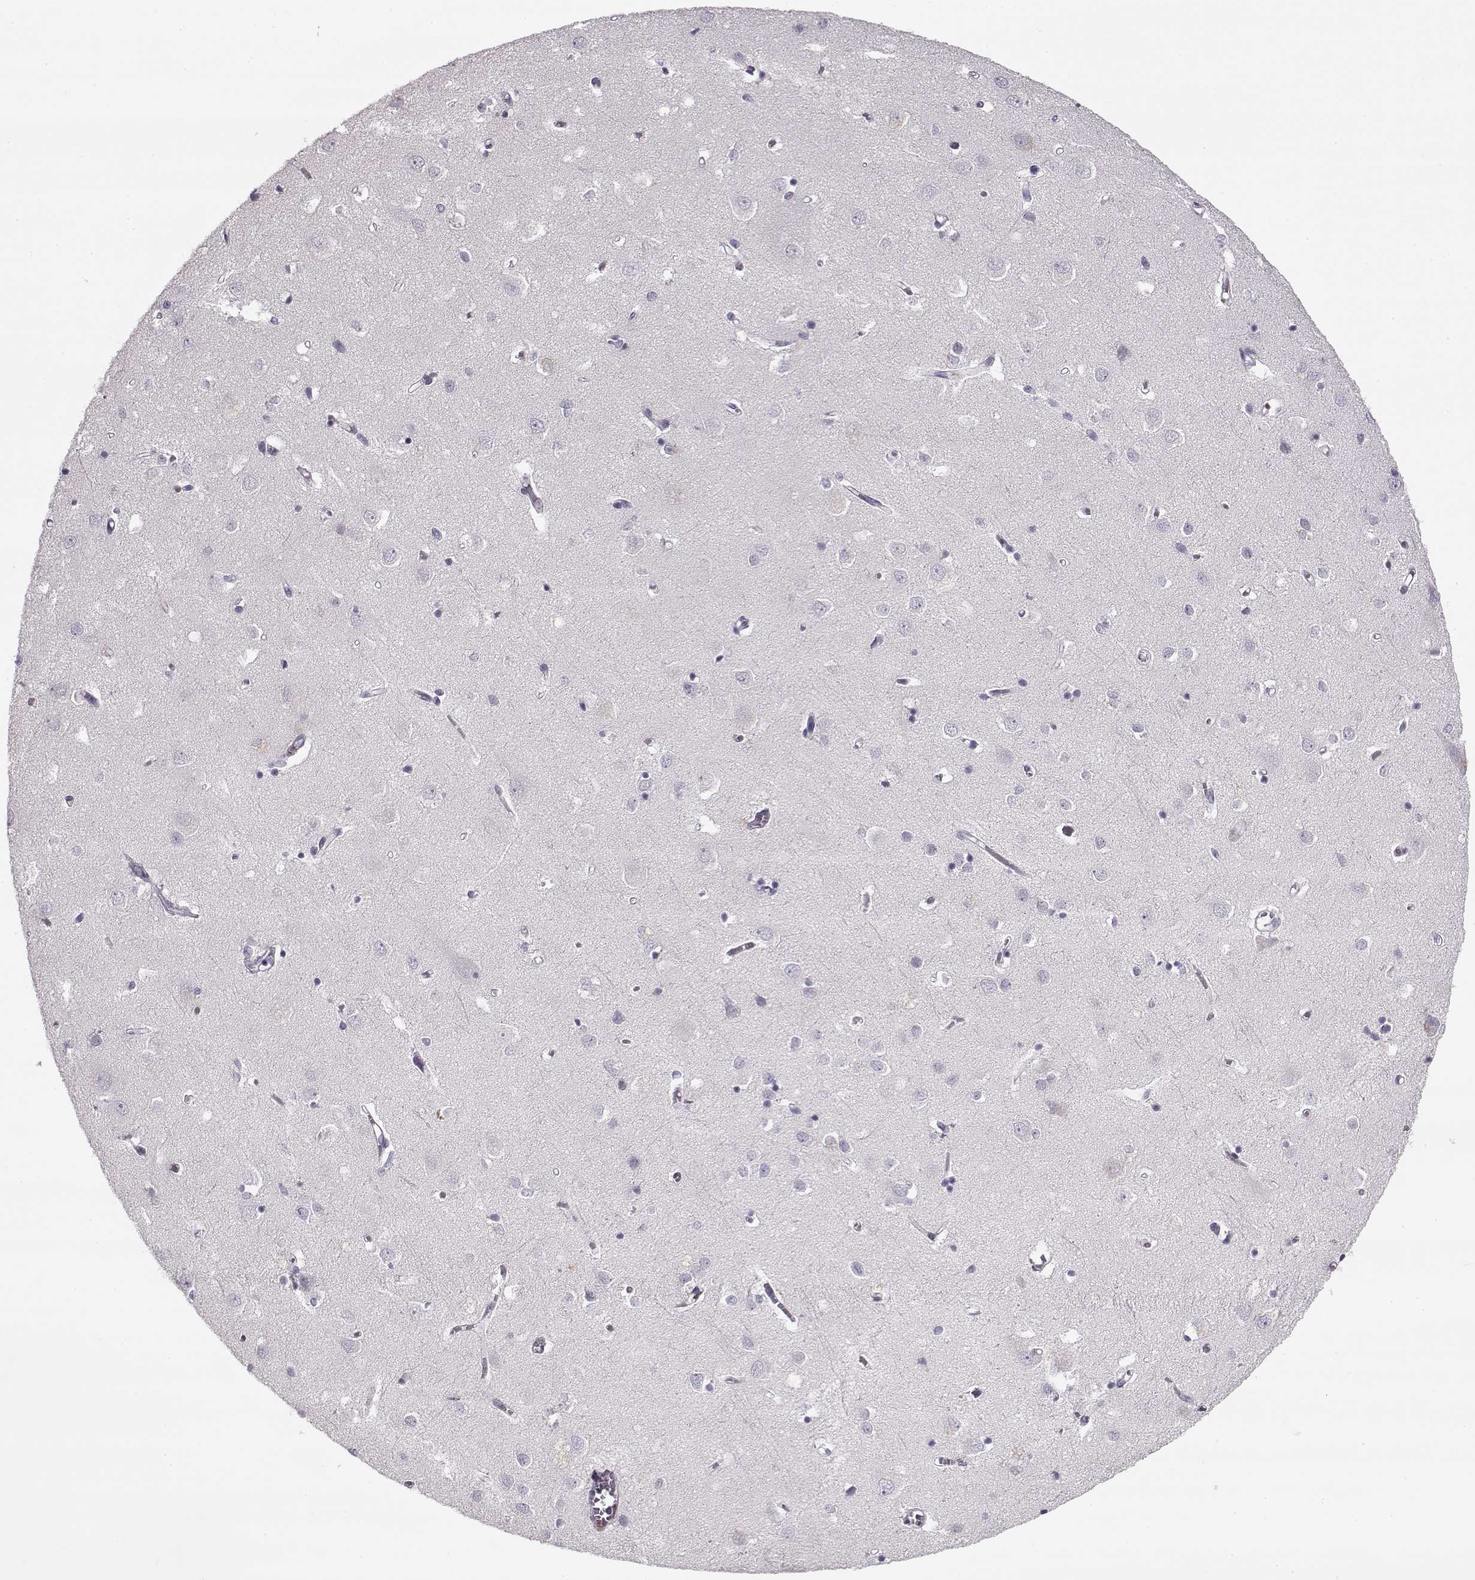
{"staining": {"intensity": "negative", "quantity": "none", "location": "none"}, "tissue": "cerebral cortex", "cell_type": "Endothelial cells", "image_type": "normal", "snomed": [{"axis": "morphology", "description": "Normal tissue, NOS"}, {"axis": "topography", "description": "Cerebral cortex"}], "caption": "DAB immunohistochemical staining of benign cerebral cortex reveals no significant positivity in endothelial cells.", "gene": "PNMT", "patient": {"sex": "male", "age": 70}}